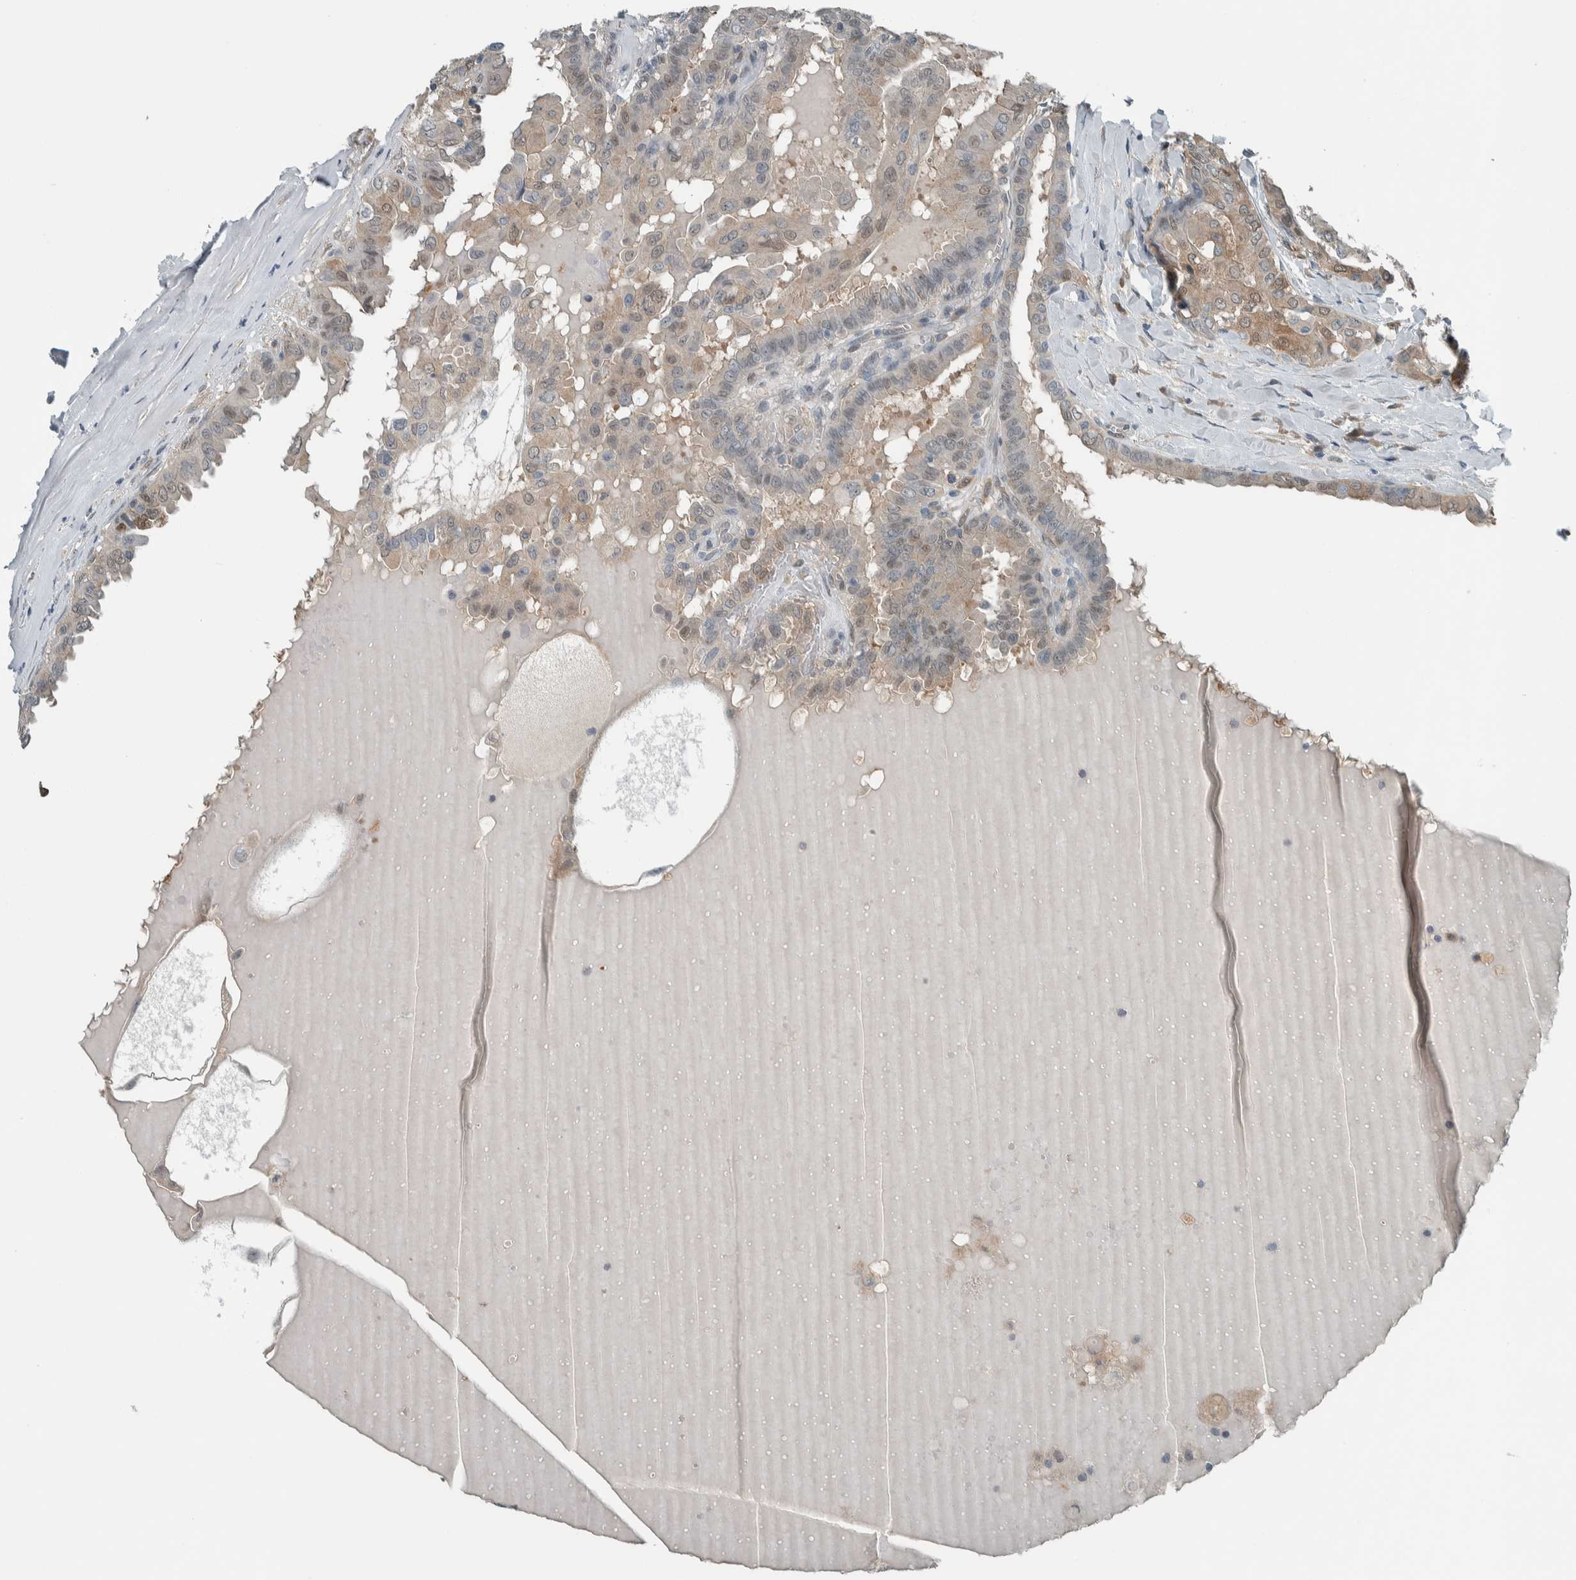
{"staining": {"intensity": "weak", "quantity": ">75%", "location": "cytoplasmic/membranous,nuclear"}, "tissue": "thyroid cancer", "cell_type": "Tumor cells", "image_type": "cancer", "snomed": [{"axis": "morphology", "description": "Papillary adenocarcinoma, NOS"}, {"axis": "topography", "description": "Thyroid gland"}], "caption": "An immunohistochemistry (IHC) photomicrograph of neoplastic tissue is shown. Protein staining in brown highlights weak cytoplasmic/membranous and nuclear positivity in thyroid cancer (papillary adenocarcinoma) within tumor cells.", "gene": "ALAD", "patient": {"sex": "male", "age": 33}}